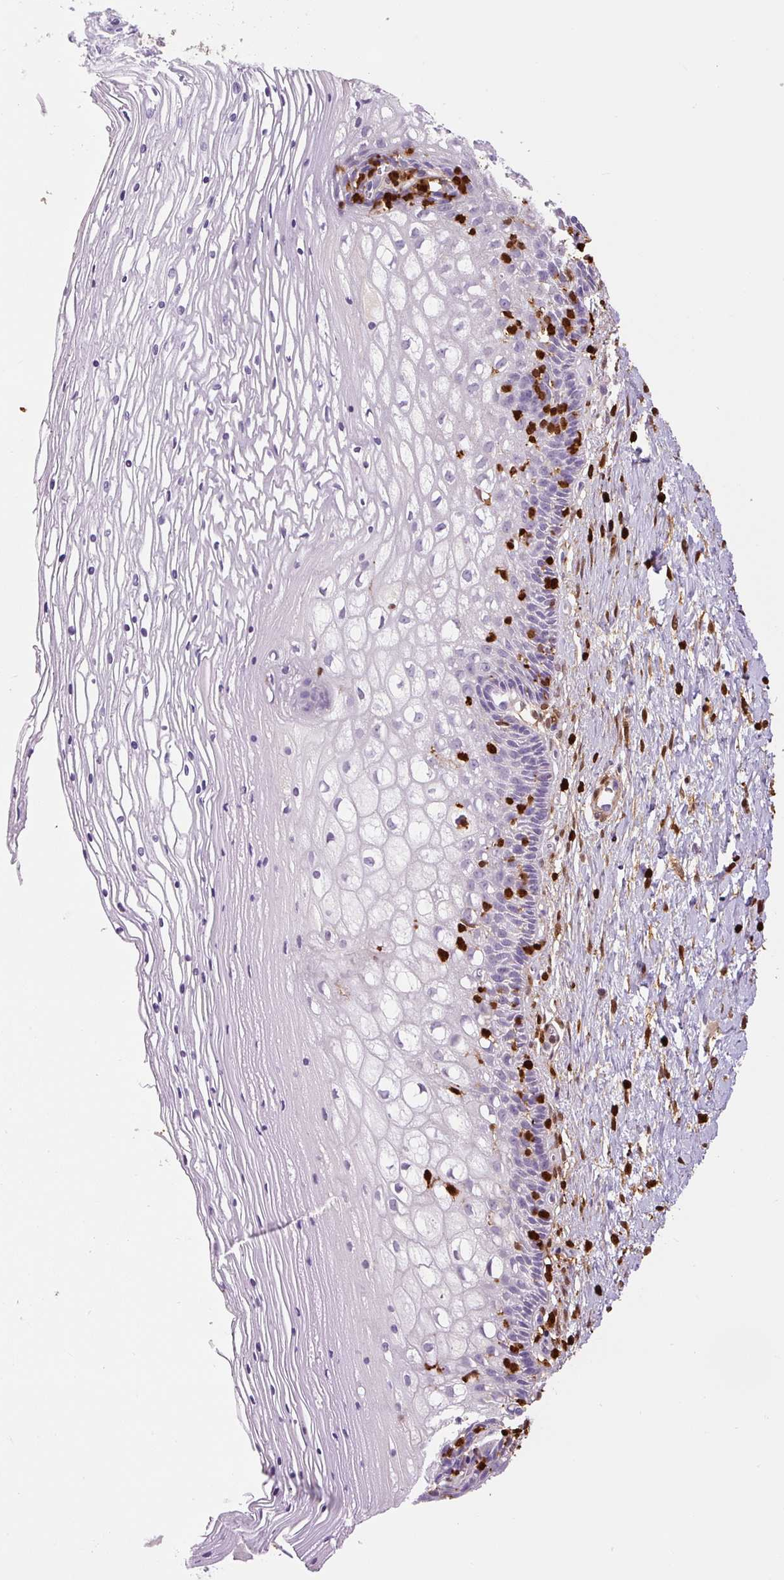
{"staining": {"intensity": "moderate", "quantity": "25%-75%", "location": "cytoplasmic/membranous,nuclear"}, "tissue": "cervix", "cell_type": "Glandular cells", "image_type": "normal", "snomed": [{"axis": "morphology", "description": "Normal tissue, NOS"}, {"axis": "topography", "description": "Cervix"}], "caption": "Immunohistochemical staining of normal cervix exhibits medium levels of moderate cytoplasmic/membranous,nuclear positivity in about 25%-75% of glandular cells. (DAB IHC, brown staining for protein, blue staining for nuclei).", "gene": "S100A4", "patient": {"sex": "female", "age": 36}}